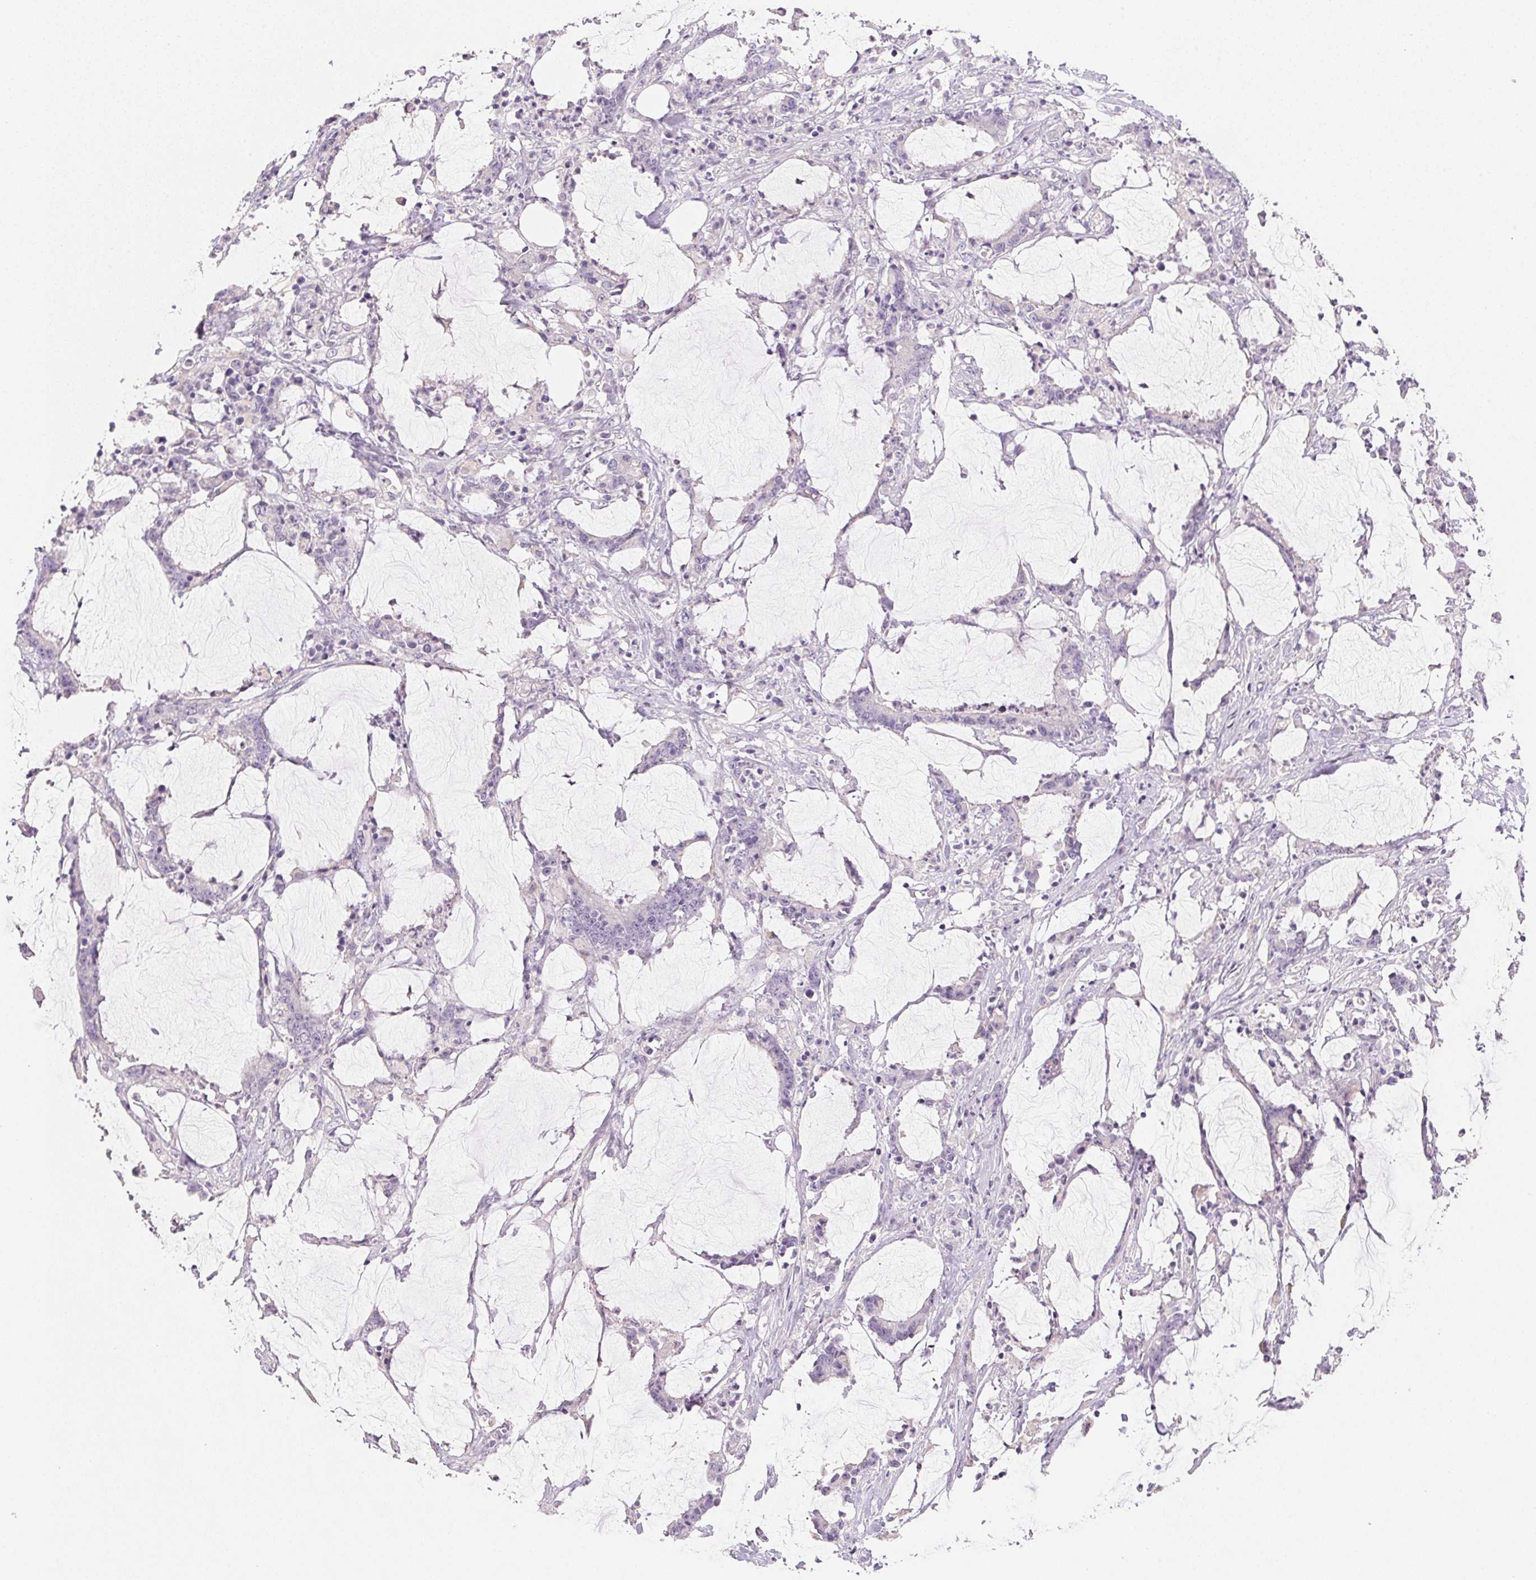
{"staining": {"intensity": "negative", "quantity": "none", "location": "none"}, "tissue": "stomach cancer", "cell_type": "Tumor cells", "image_type": "cancer", "snomed": [{"axis": "morphology", "description": "Adenocarcinoma, NOS"}, {"axis": "topography", "description": "Stomach, upper"}], "caption": "This image is of adenocarcinoma (stomach) stained with immunohistochemistry (IHC) to label a protein in brown with the nuclei are counter-stained blue. There is no expression in tumor cells. Nuclei are stained in blue.", "gene": "ACP3", "patient": {"sex": "male", "age": 68}}